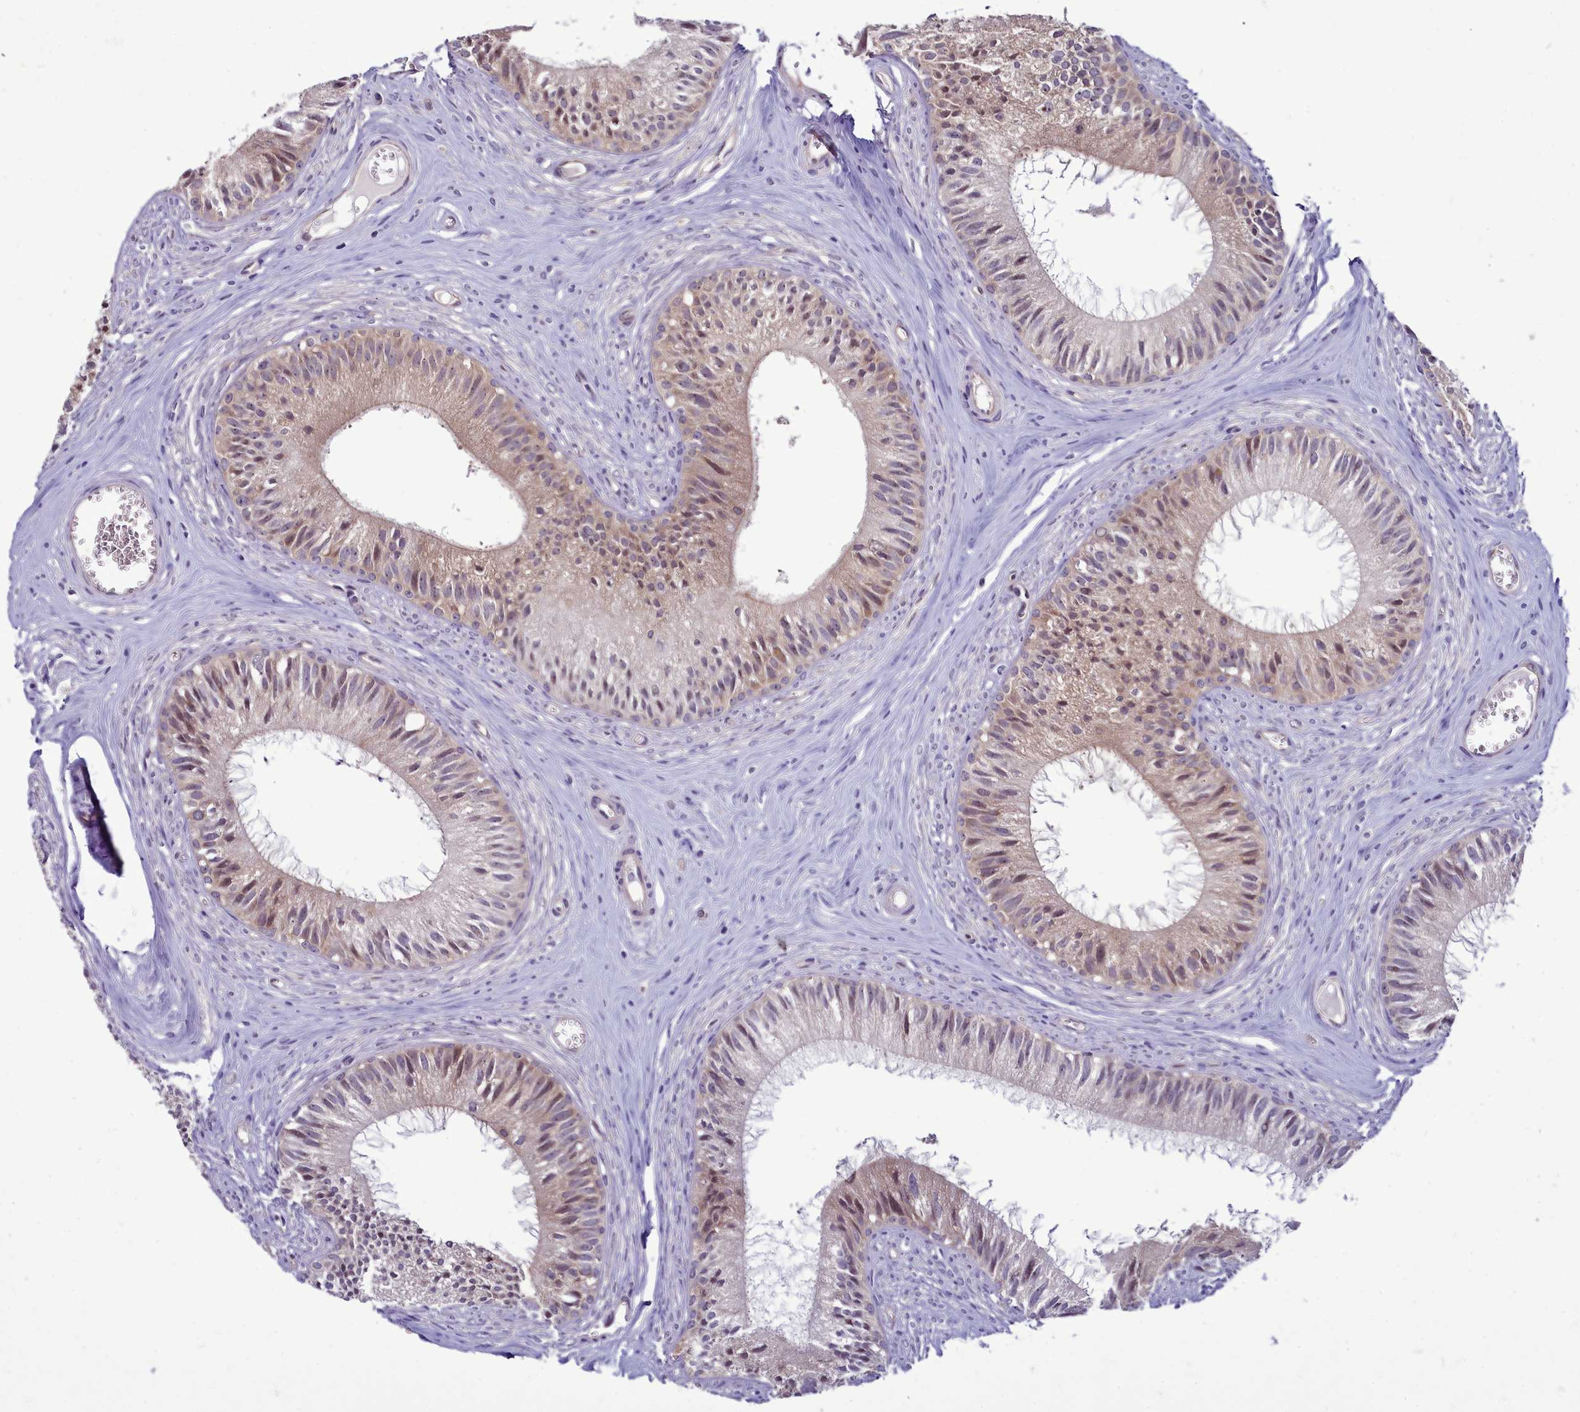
{"staining": {"intensity": "moderate", "quantity": "25%-75%", "location": "cytoplasmic/membranous,nuclear"}, "tissue": "epididymis", "cell_type": "Glandular cells", "image_type": "normal", "snomed": [{"axis": "morphology", "description": "Normal tissue, NOS"}, {"axis": "topography", "description": "Epididymis"}], "caption": "IHC of unremarkable human epididymis displays medium levels of moderate cytoplasmic/membranous,nuclear expression in approximately 25%-75% of glandular cells.", "gene": "BCAR1", "patient": {"sex": "male", "age": 36}}